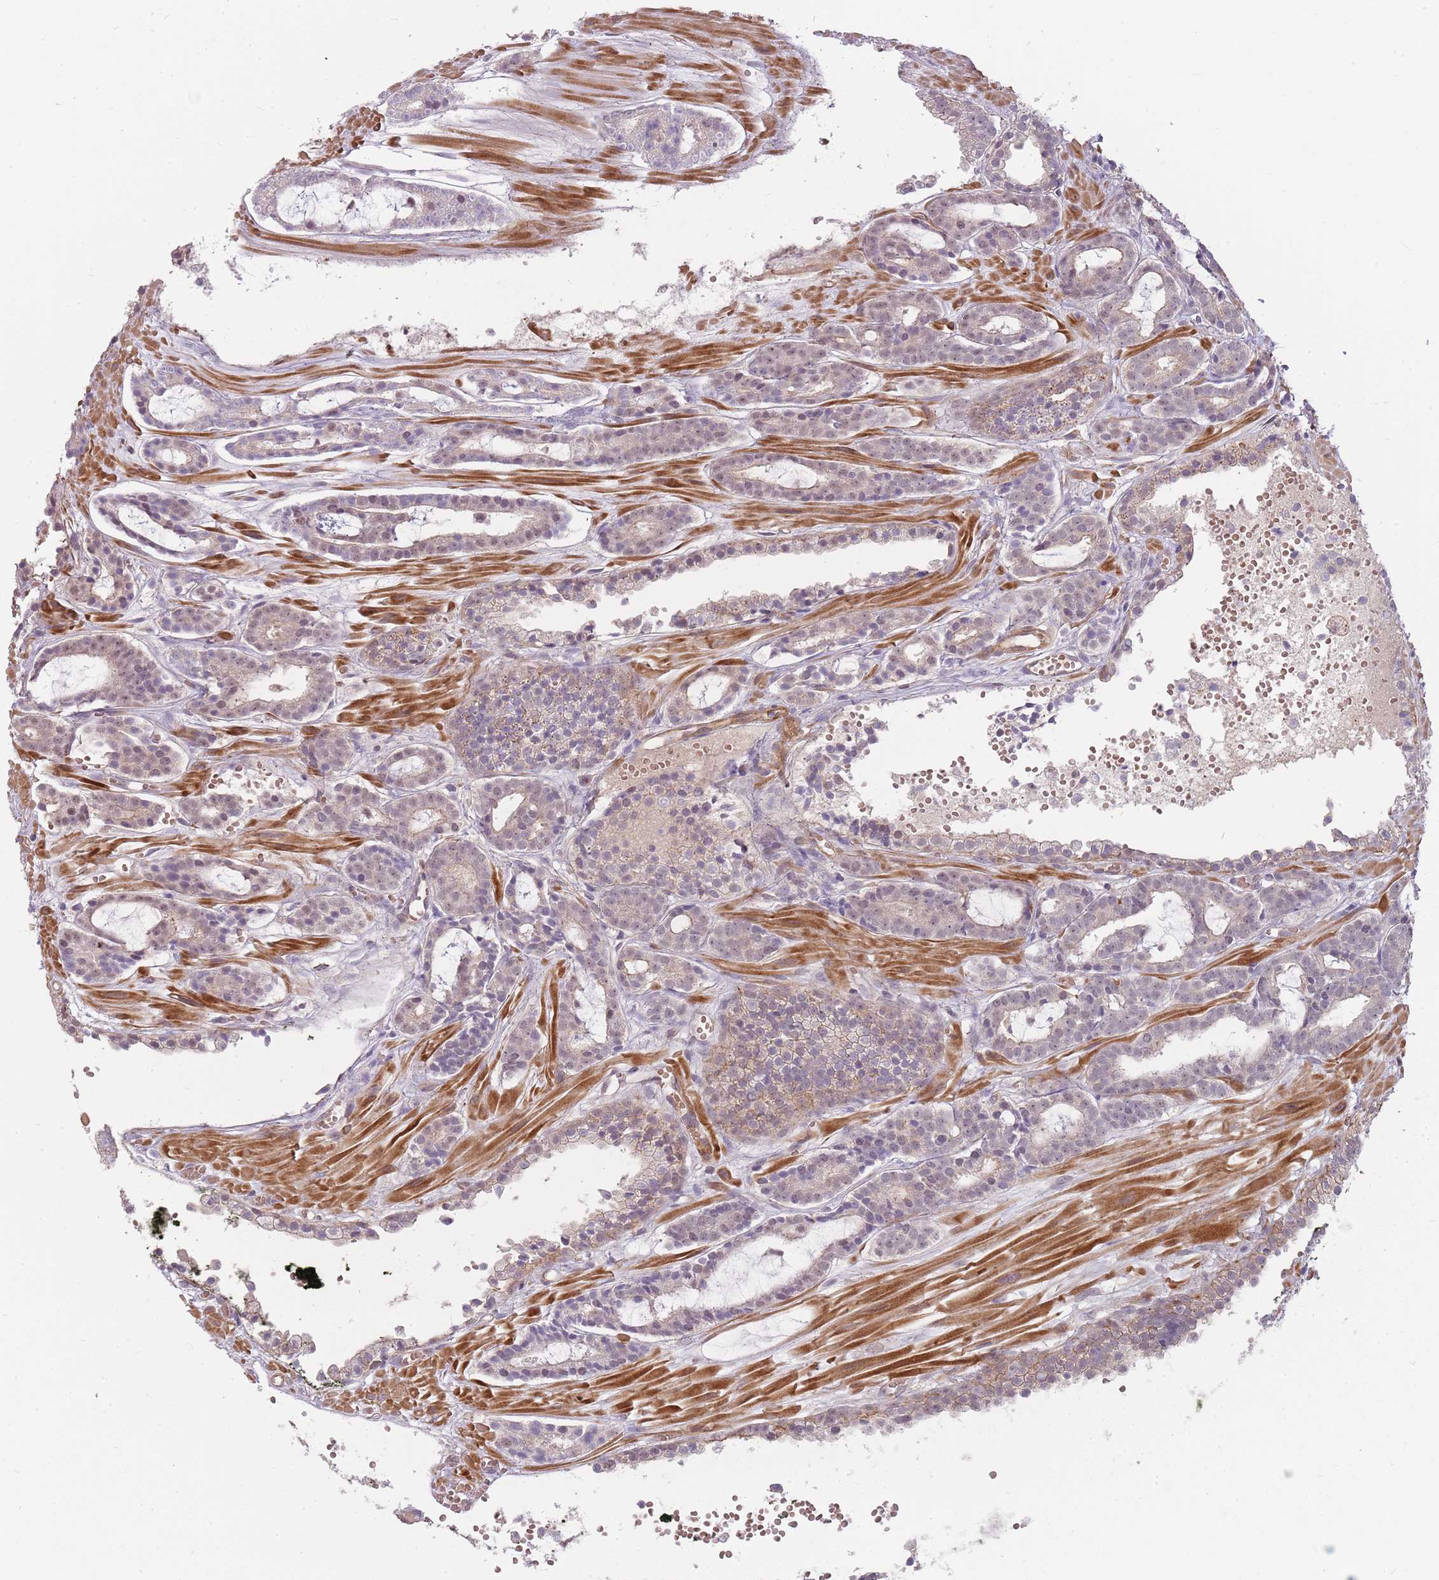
{"staining": {"intensity": "weak", "quantity": "<25%", "location": "cytoplasmic/membranous"}, "tissue": "prostate cancer", "cell_type": "Tumor cells", "image_type": "cancer", "snomed": [{"axis": "morphology", "description": "Adenocarcinoma, High grade"}, {"axis": "topography", "description": "Prostate"}], "caption": "Immunohistochemistry (IHC) histopathology image of adenocarcinoma (high-grade) (prostate) stained for a protein (brown), which reveals no staining in tumor cells.", "gene": "PPP1R14C", "patient": {"sex": "male", "age": 71}}